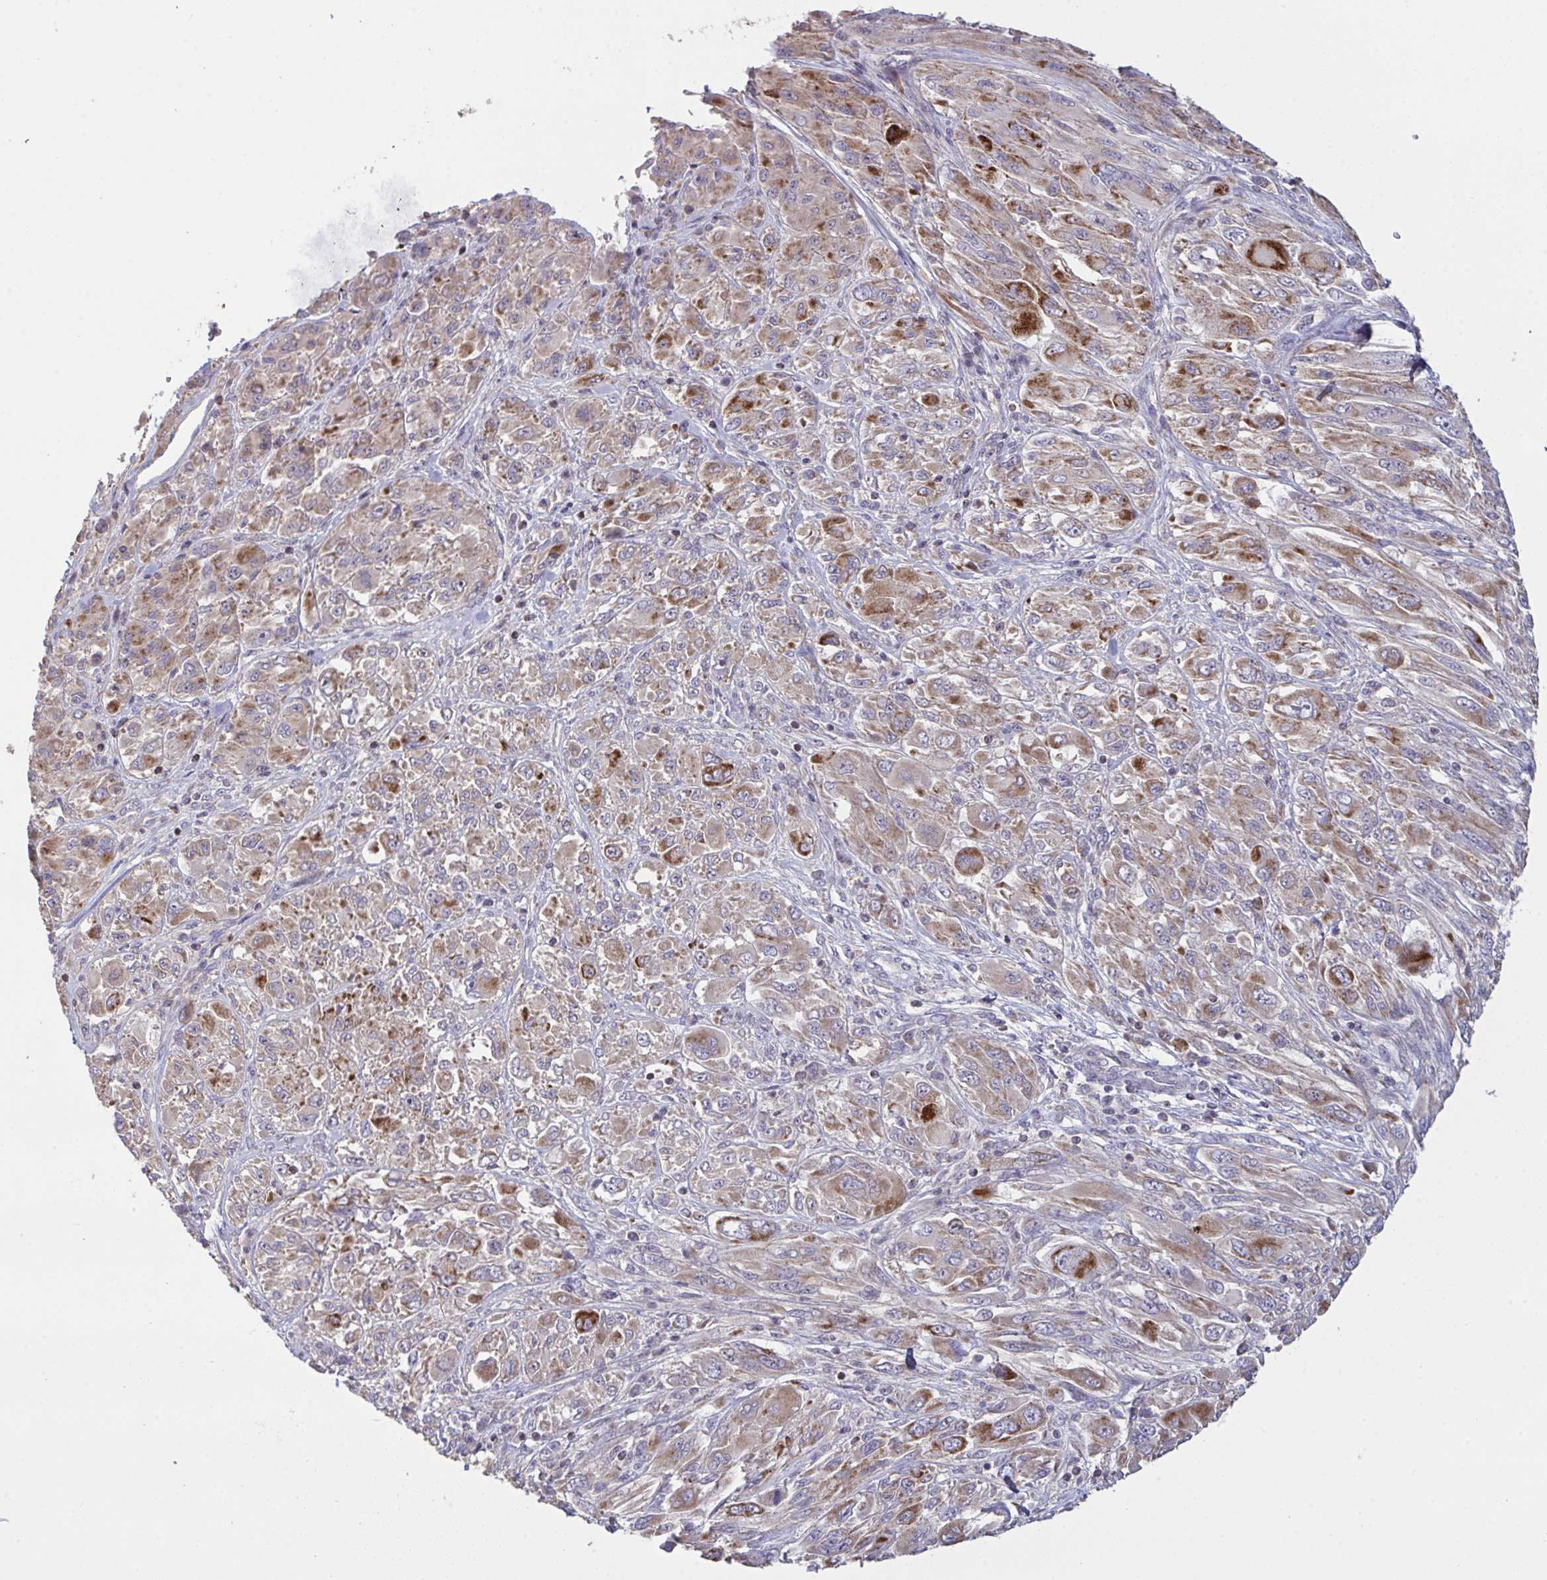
{"staining": {"intensity": "moderate", "quantity": ">75%", "location": "cytoplasmic/membranous"}, "tissue": "melanoma", "cell_type": "Tumor cells", "image_type": "cancer", "snomed": [{"axis": "morphology", "description": "Malignant melanoma, NOS"}, {"axis": "topography", "description": "Skin"}], "caption": "DAB (3,3'-diaminobenzidine) immunohistochemical staining of human malignant melanoma displays moderate cytoplasmic/membranous protein positivity in approximately >75% of tumor cells.", "gene": "MICOS10", "patient": {"sex": "female", "age": 91}}